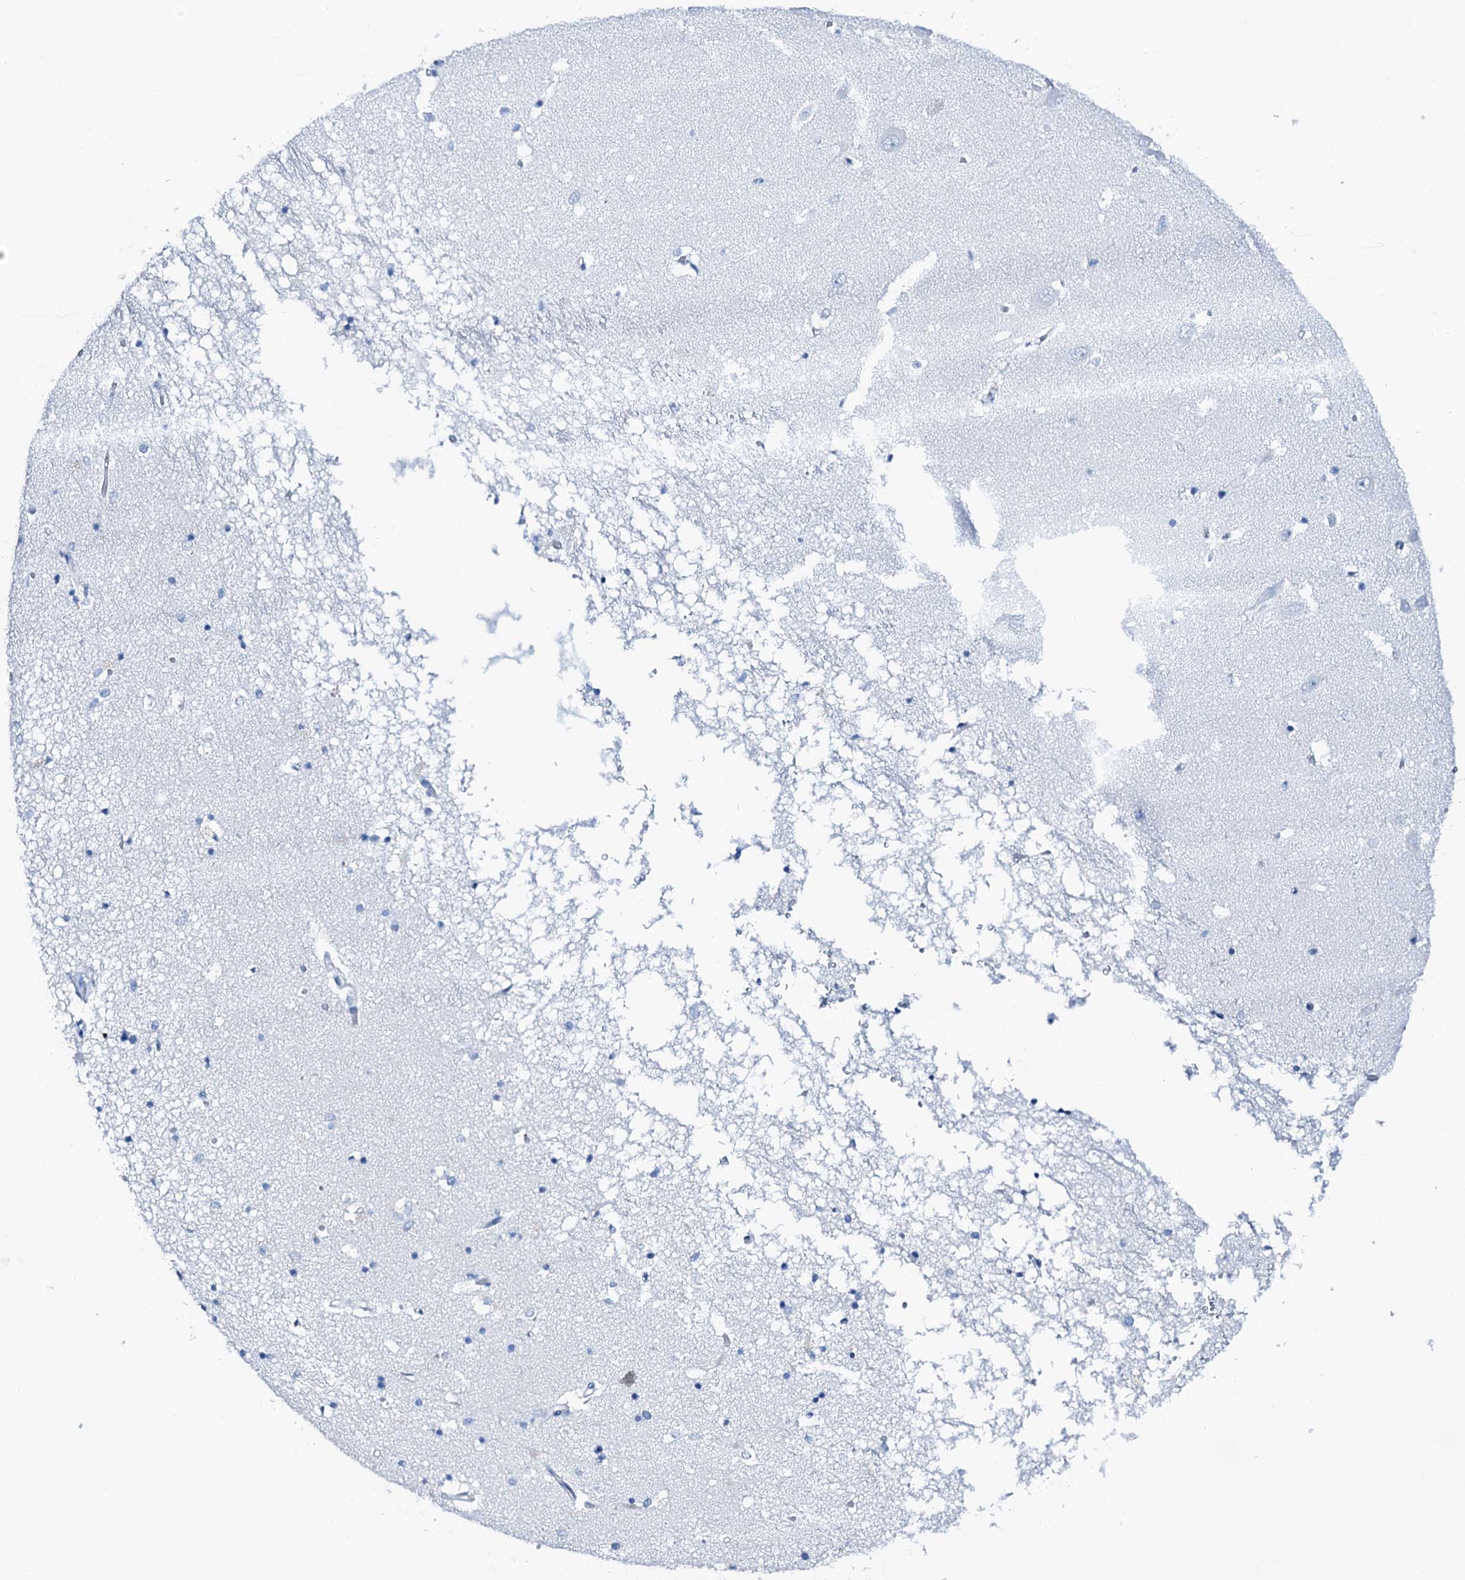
{"staining": {"intensity": "negative", "quantity": "none", "location": "none"}, "tissue": "hippocampus", "cell_type": "Glial cells", "image_type": "normal", "snomed": [{"axis": "morphology", "description": "Normal tissue, NOS"}, {"axis": "topography", "description": "Hippocampus"}], "caption": "Glial cells are negative for brown protein staining in normal hippocampus. Brightfield microscopy of IHC stained with DAB (3,3'-diaminobenzidine) (brown) and hematoxylin (blue), captured at high magnification.", "gene": "PTH", "patient": {"sex": "male", "age": 70}}